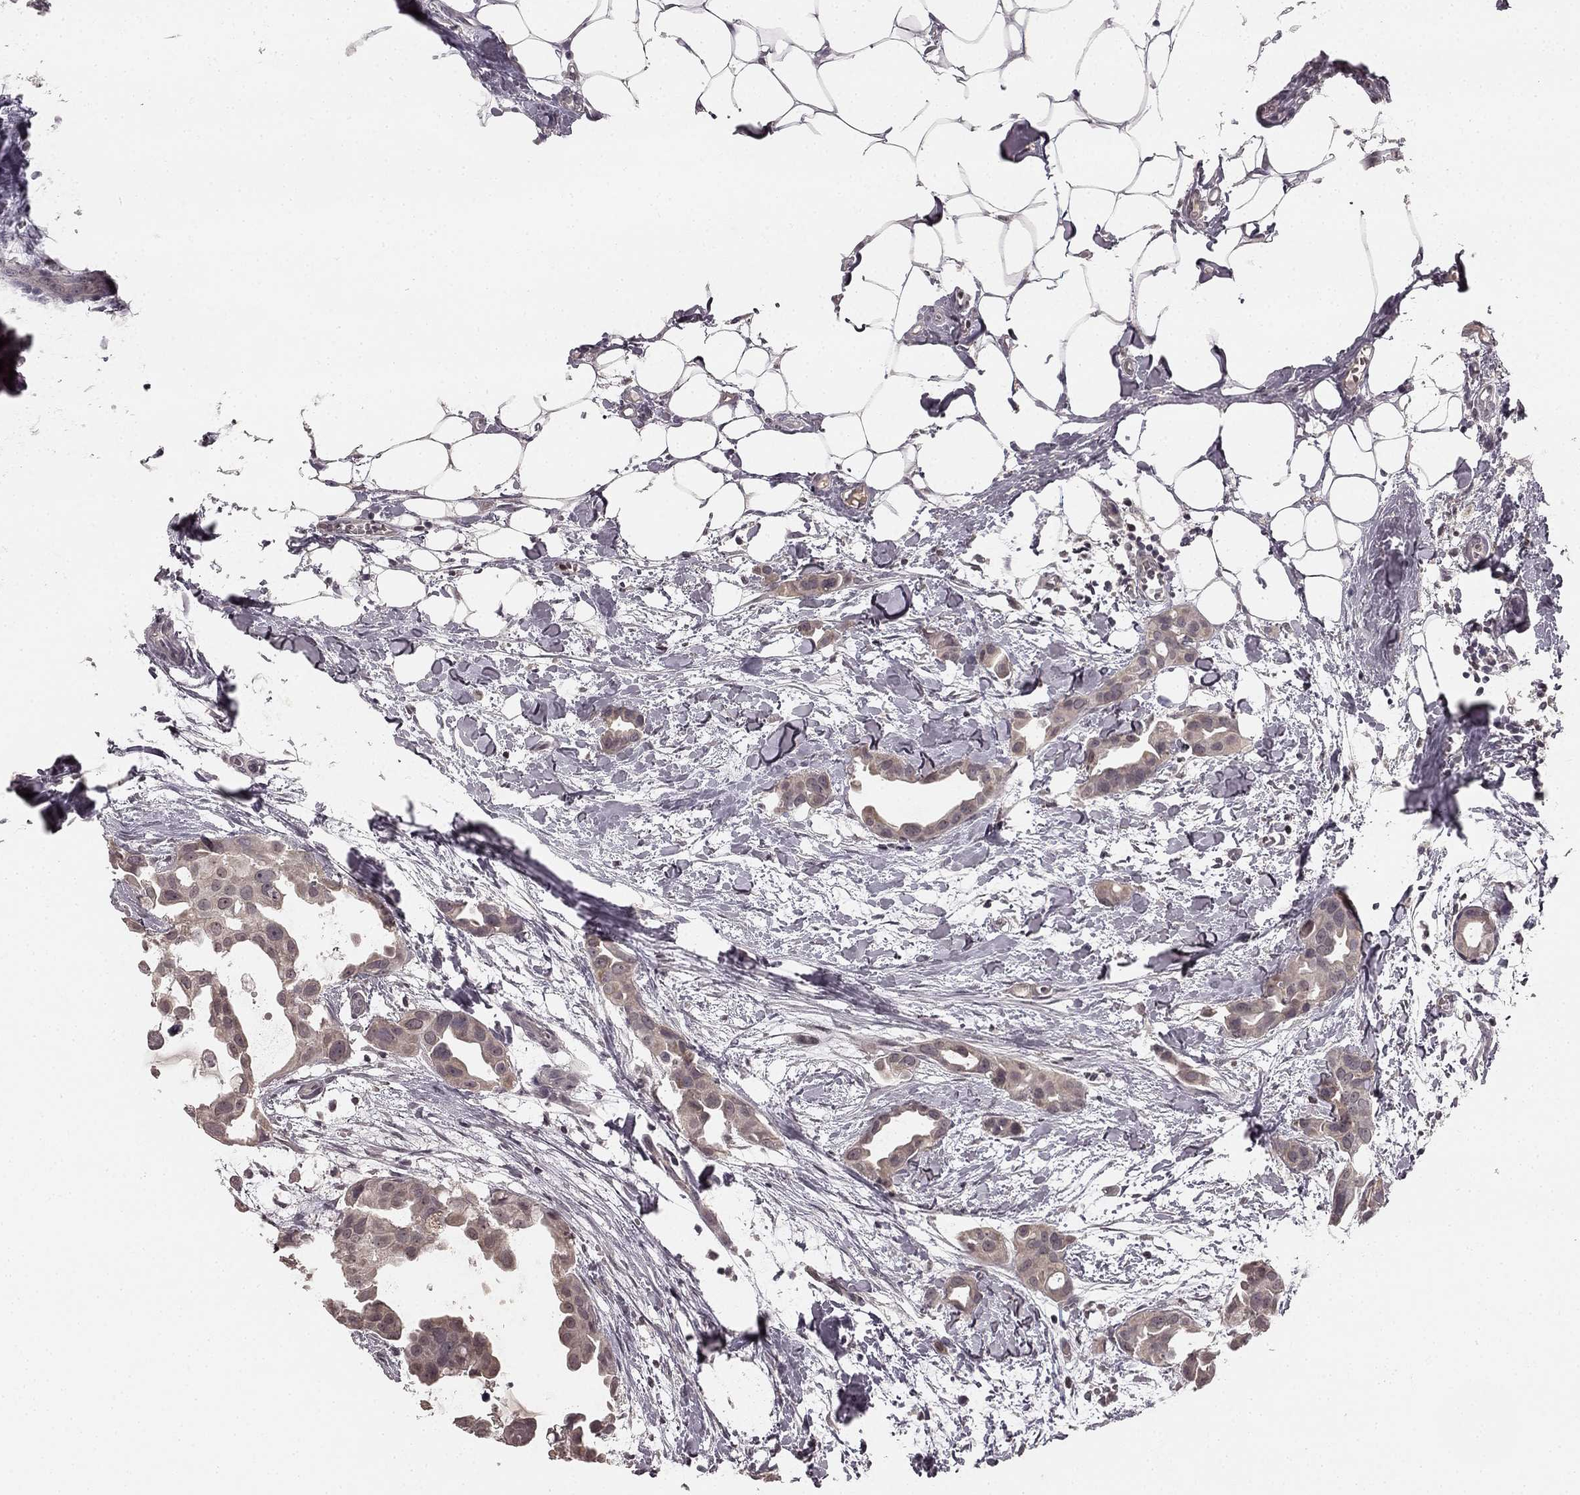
{"staining": {"intensity": "weak", "quantity": "<25%", "location": "cytoplasmic/membranous"}, "tissue": "breast cancer", "cell_type": "Tumor cells", "image_type": "cancer", "snomed": [{"axis": "morphology", "description": "Duct carcinoma"}, {"axis": "topography", "description": "Breast"}], "caption": "Human breast cancer stained for a protein using immunohistochemistry (IHC) exhibits no staining in tumor cells.", "gene": "HCN4", "patient": {"sex": "female", "age": 38}}